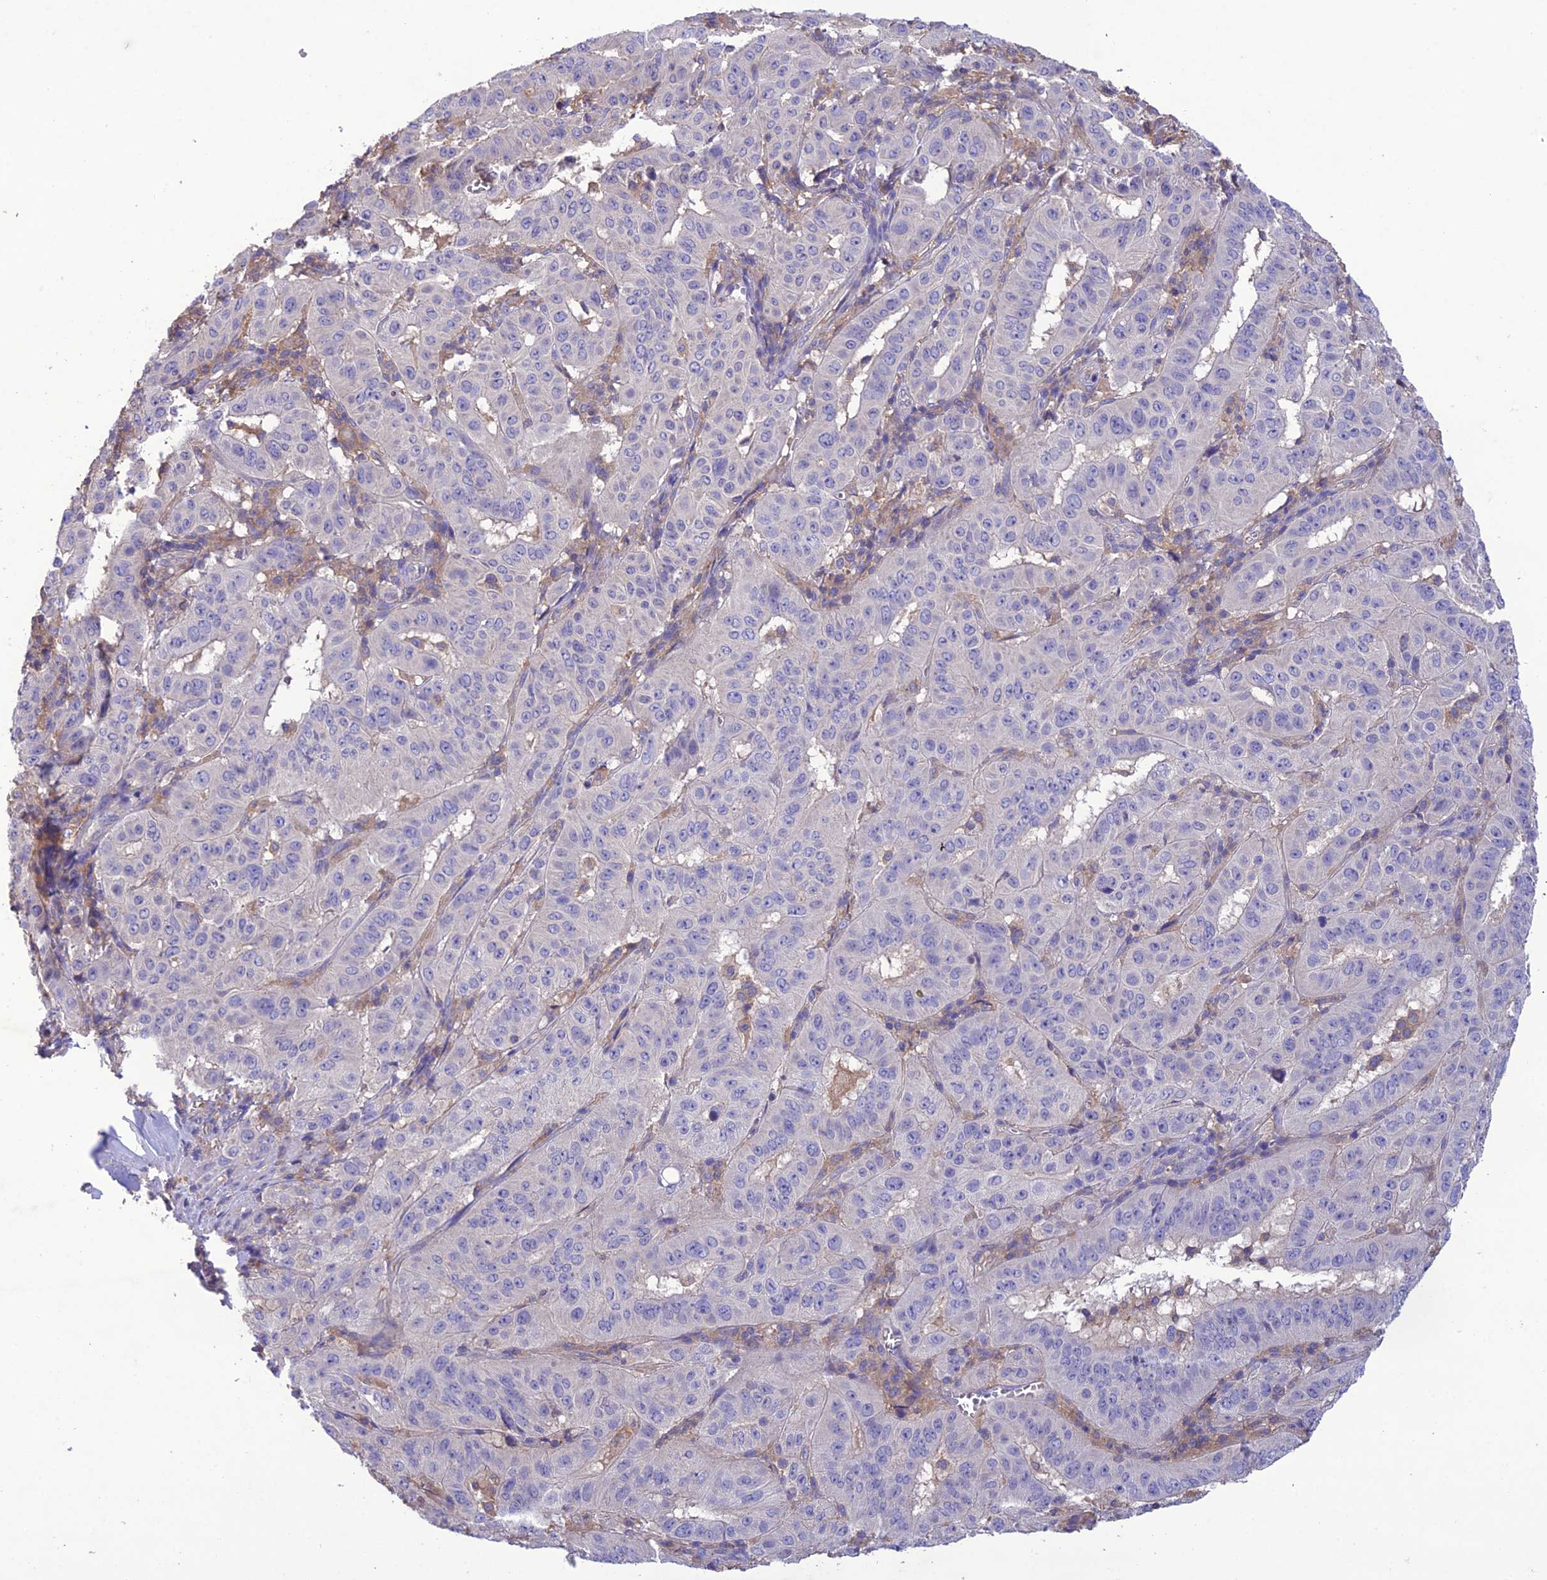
{"staining": {"intensity": "negative", "quantity": "none", "location": "none"}, "tissue": "pancreatic cancer", "cell_type": "Tumor cells", "image_type": "cancer", "snomed": [{"axis": "morphology", "description": "Adenocarcinoma, NOS"}, {"axis": "topography", "description": "Pancreas"}], "caption": "This is an IHC photomicrograph of human adenocarcinoma (pancreatic). There is no staining in tumor cells.", "gene": "SNX24", "patient": {"sex": "male", "age": 63}}